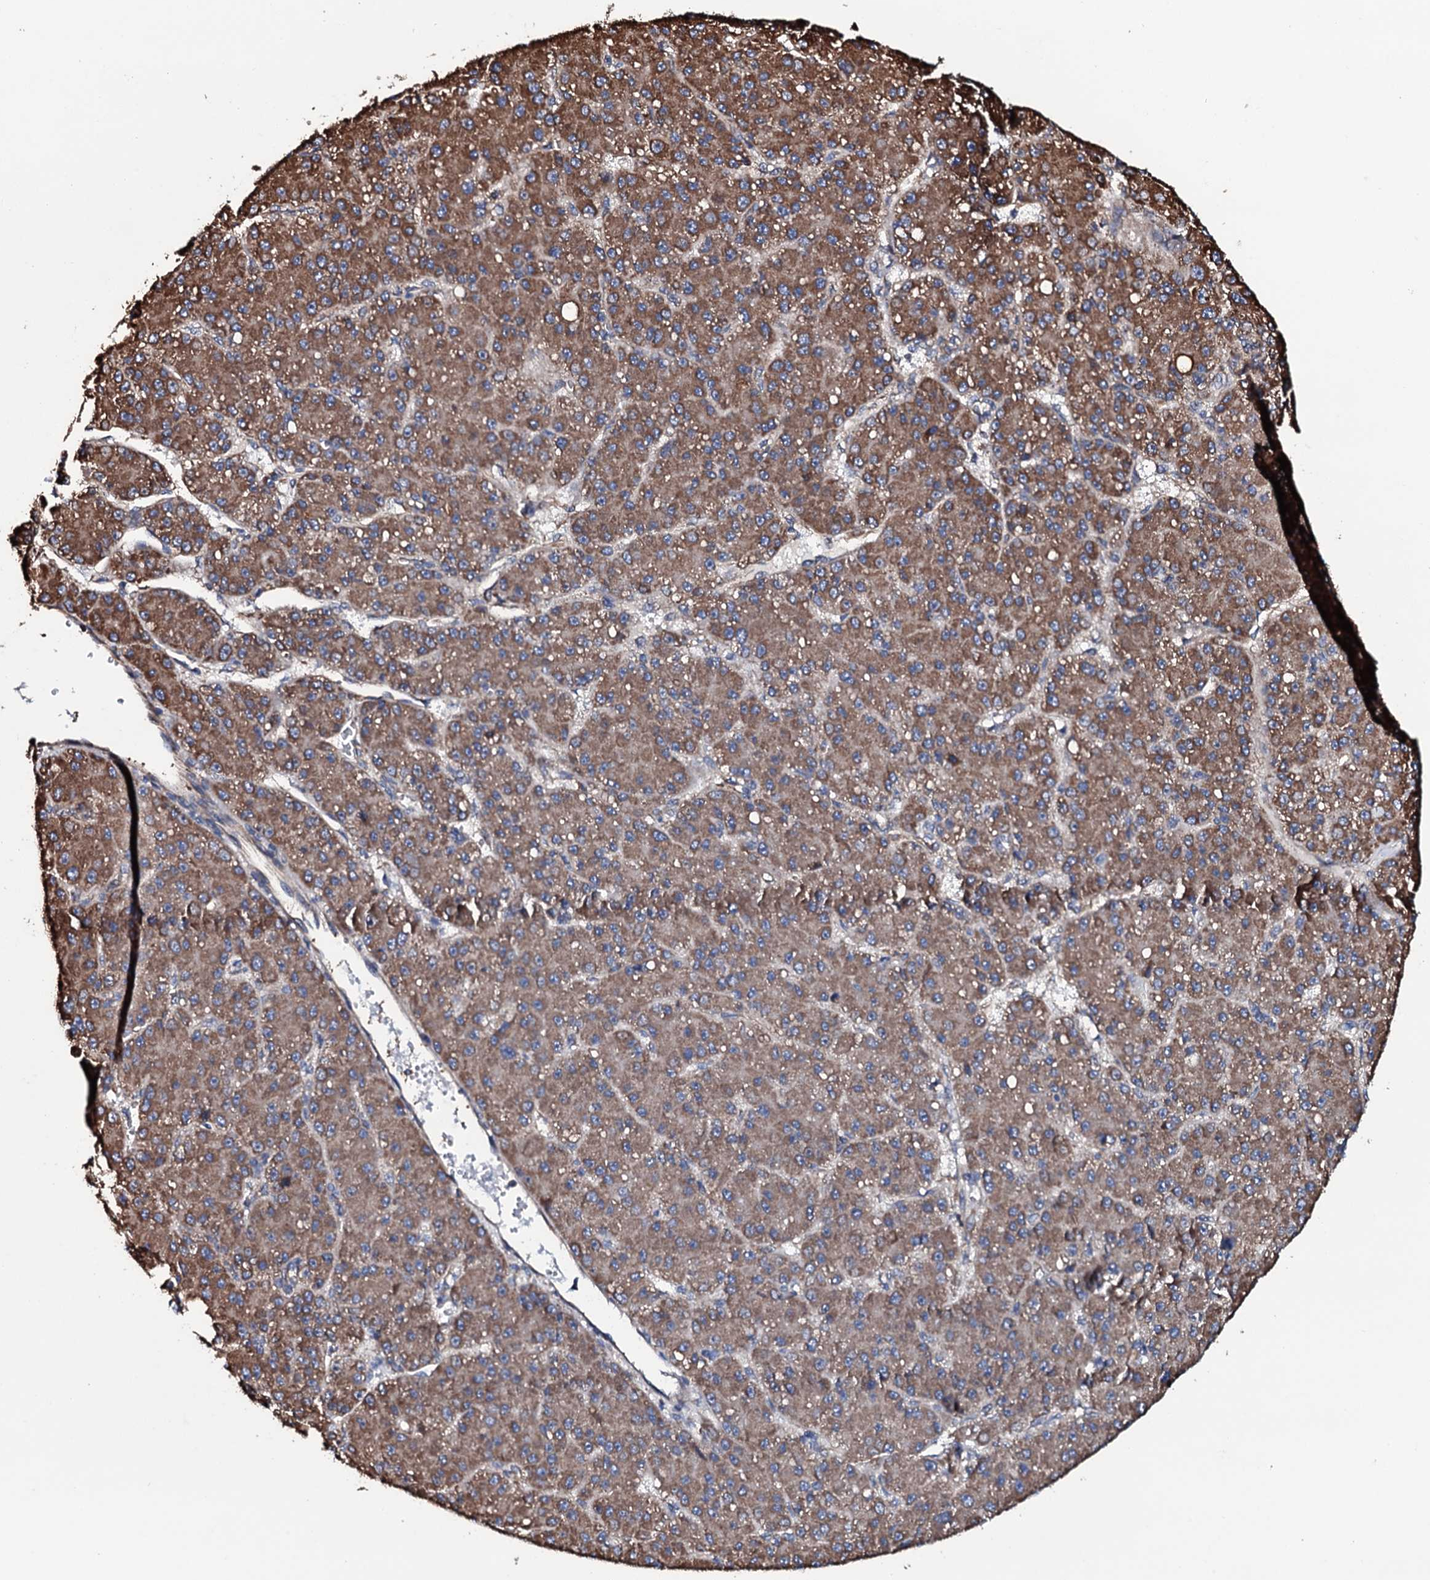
{"staining": {"intensity": "moderate", "quantity": ">75%", "location": "cytoplasmic/membranous"}, "tissue": "liver cancer", "cell_type": "Tumor cells", "image_type": "cancer", "snomed": [{"axis": "morphology", "description": "Carcinoma, Hepatocellular, NOS"}, {"axis": "topography", "description": "Liver"}], "caption": "Protein analysis of liver cancer tissue exhibits moderate cytoplasmic/membranous staining in approximately >75% of tumor cells.", "gene": "RAB12", "patient": {"sex": "male", "age": 67}}